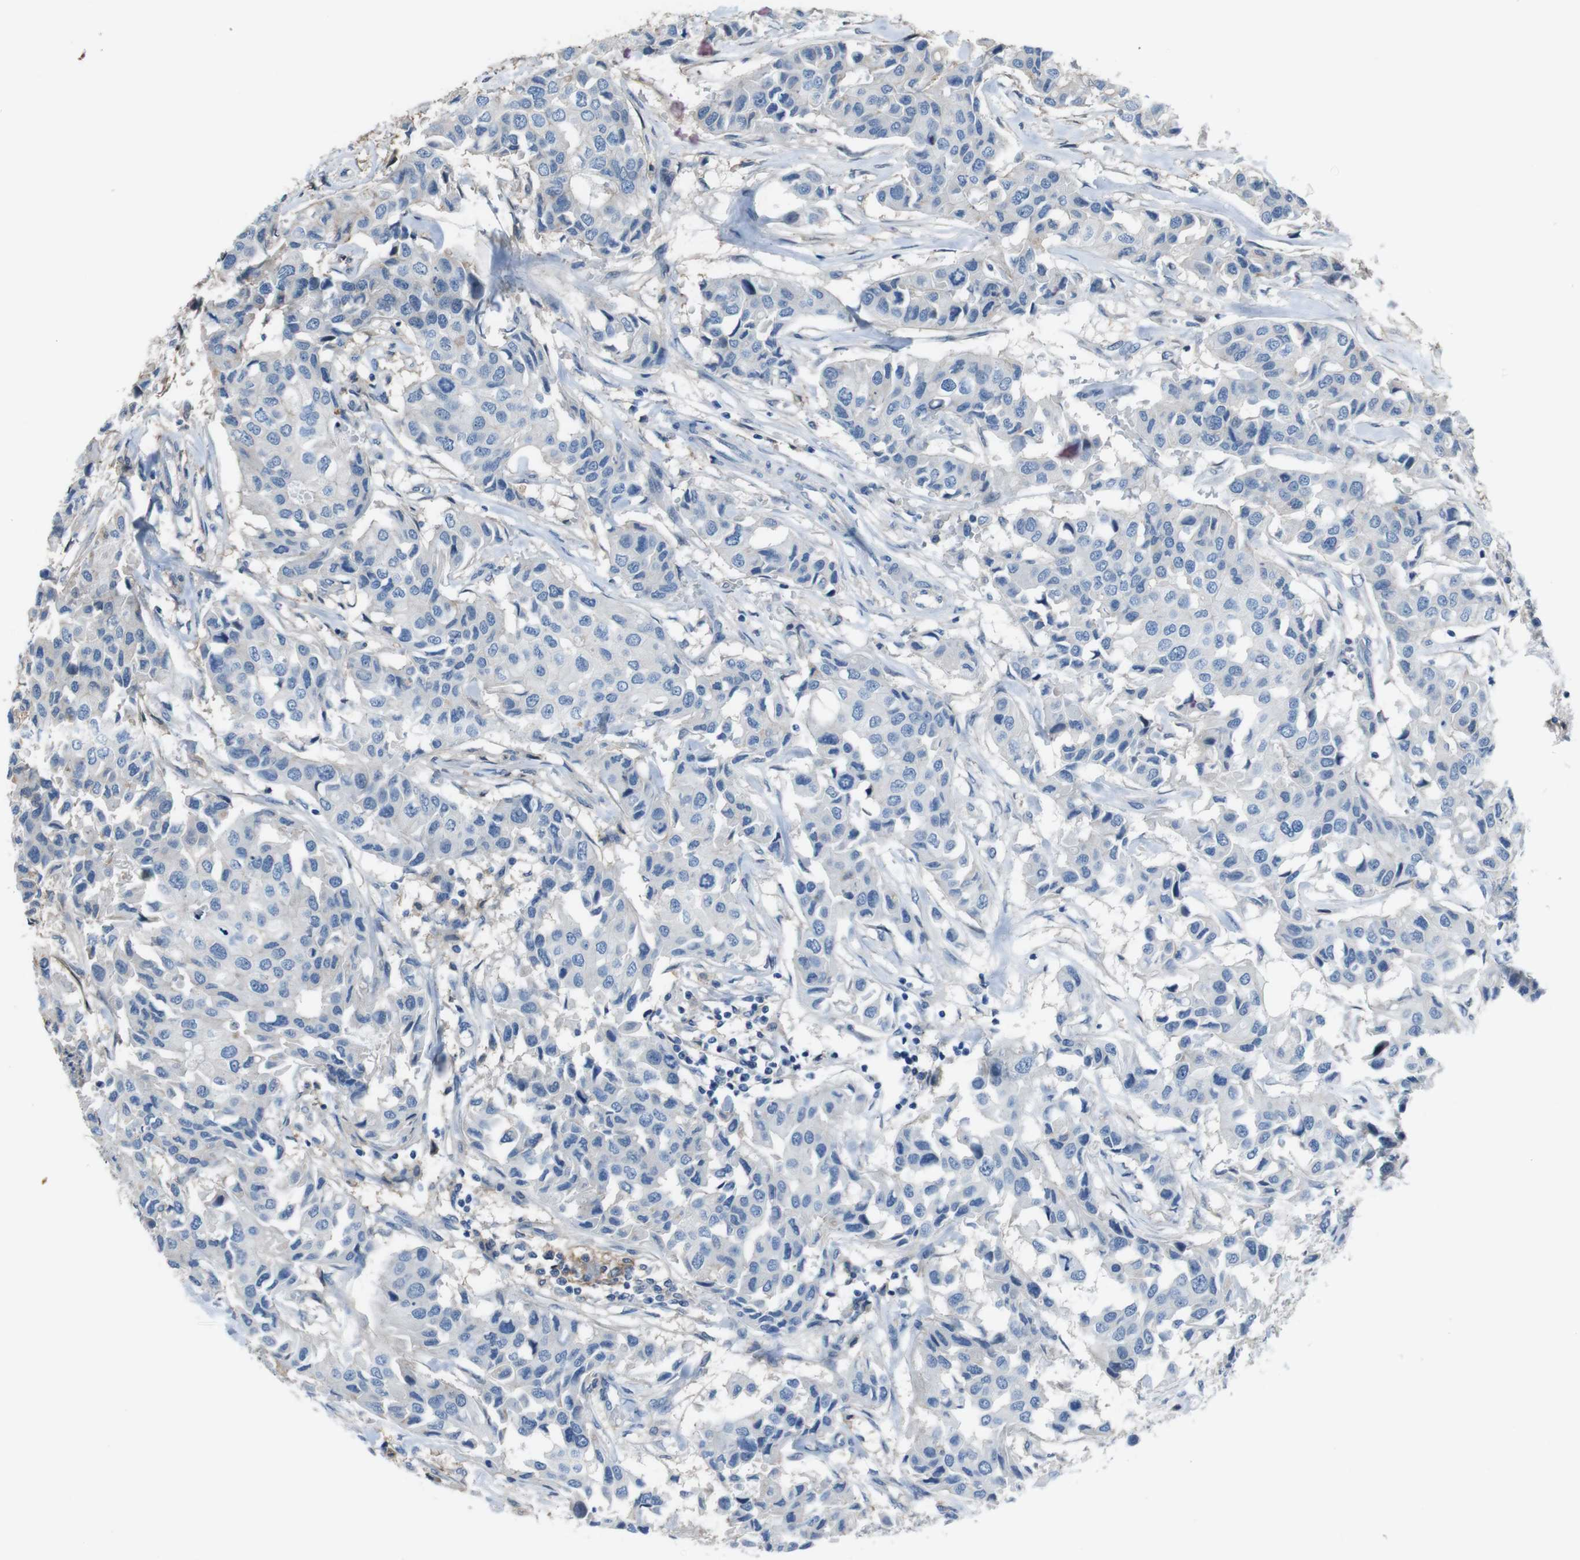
{"staining": {"intensity": "negative", "quantity": "none", "location": "none"}, "tissue": "breast cancer", "cell_type": "Tumor cells", "image_type": "cancer", "snomed": [{"axis": "morphology", "description": "Duct carcinoma"}, {"axis": "topography", "description": "Breast"}], "caption": "Tumor cells are negative for brown protein staining in breast cancer (invasive ductal carcinoma).", "gene": "ATP2B1", "patient": {"sex": "female", "age": 80}}